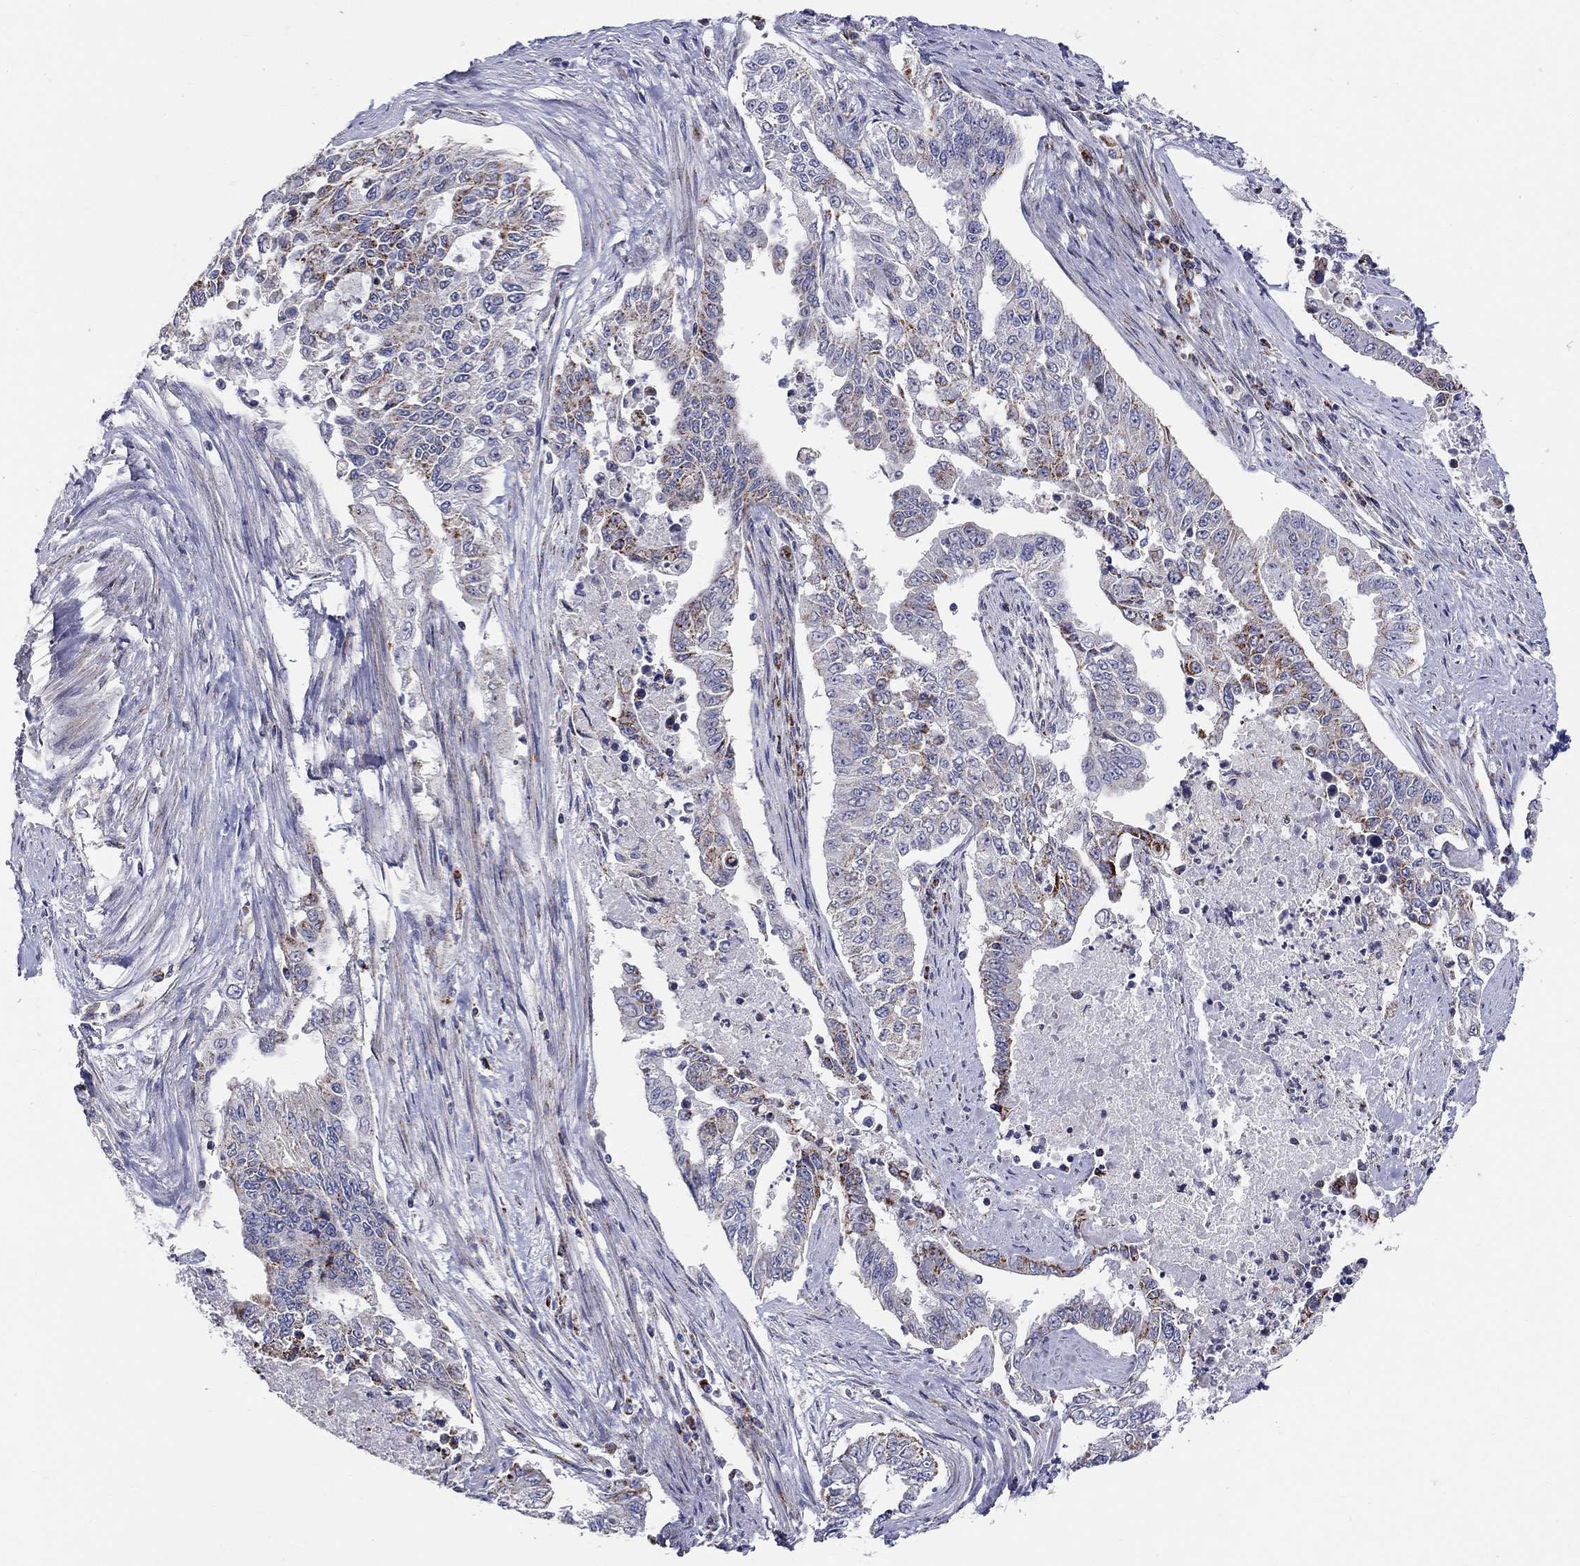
{"staining": {"intensity": "strong", "quantity": "25%-75%", "location": "cytoplasmic/membranous"}, "tissue": "endometrial cancer", "cell_type": "Tumor cells", "image_type": "cancer", "snomed": [{"axis": "morphology", "description": "Adenocarcinoma, NOS"}, {"axis": "topography", "description": "Uterus"}], "caption": "A high amount of strong cytoplasmic/membranous positivity is identified in about 25%-75% of tumor cells in endometrial adenocarcinoma tissue.", "gene": "HMX2", "patient": {"sex": "female", "age": 59}}